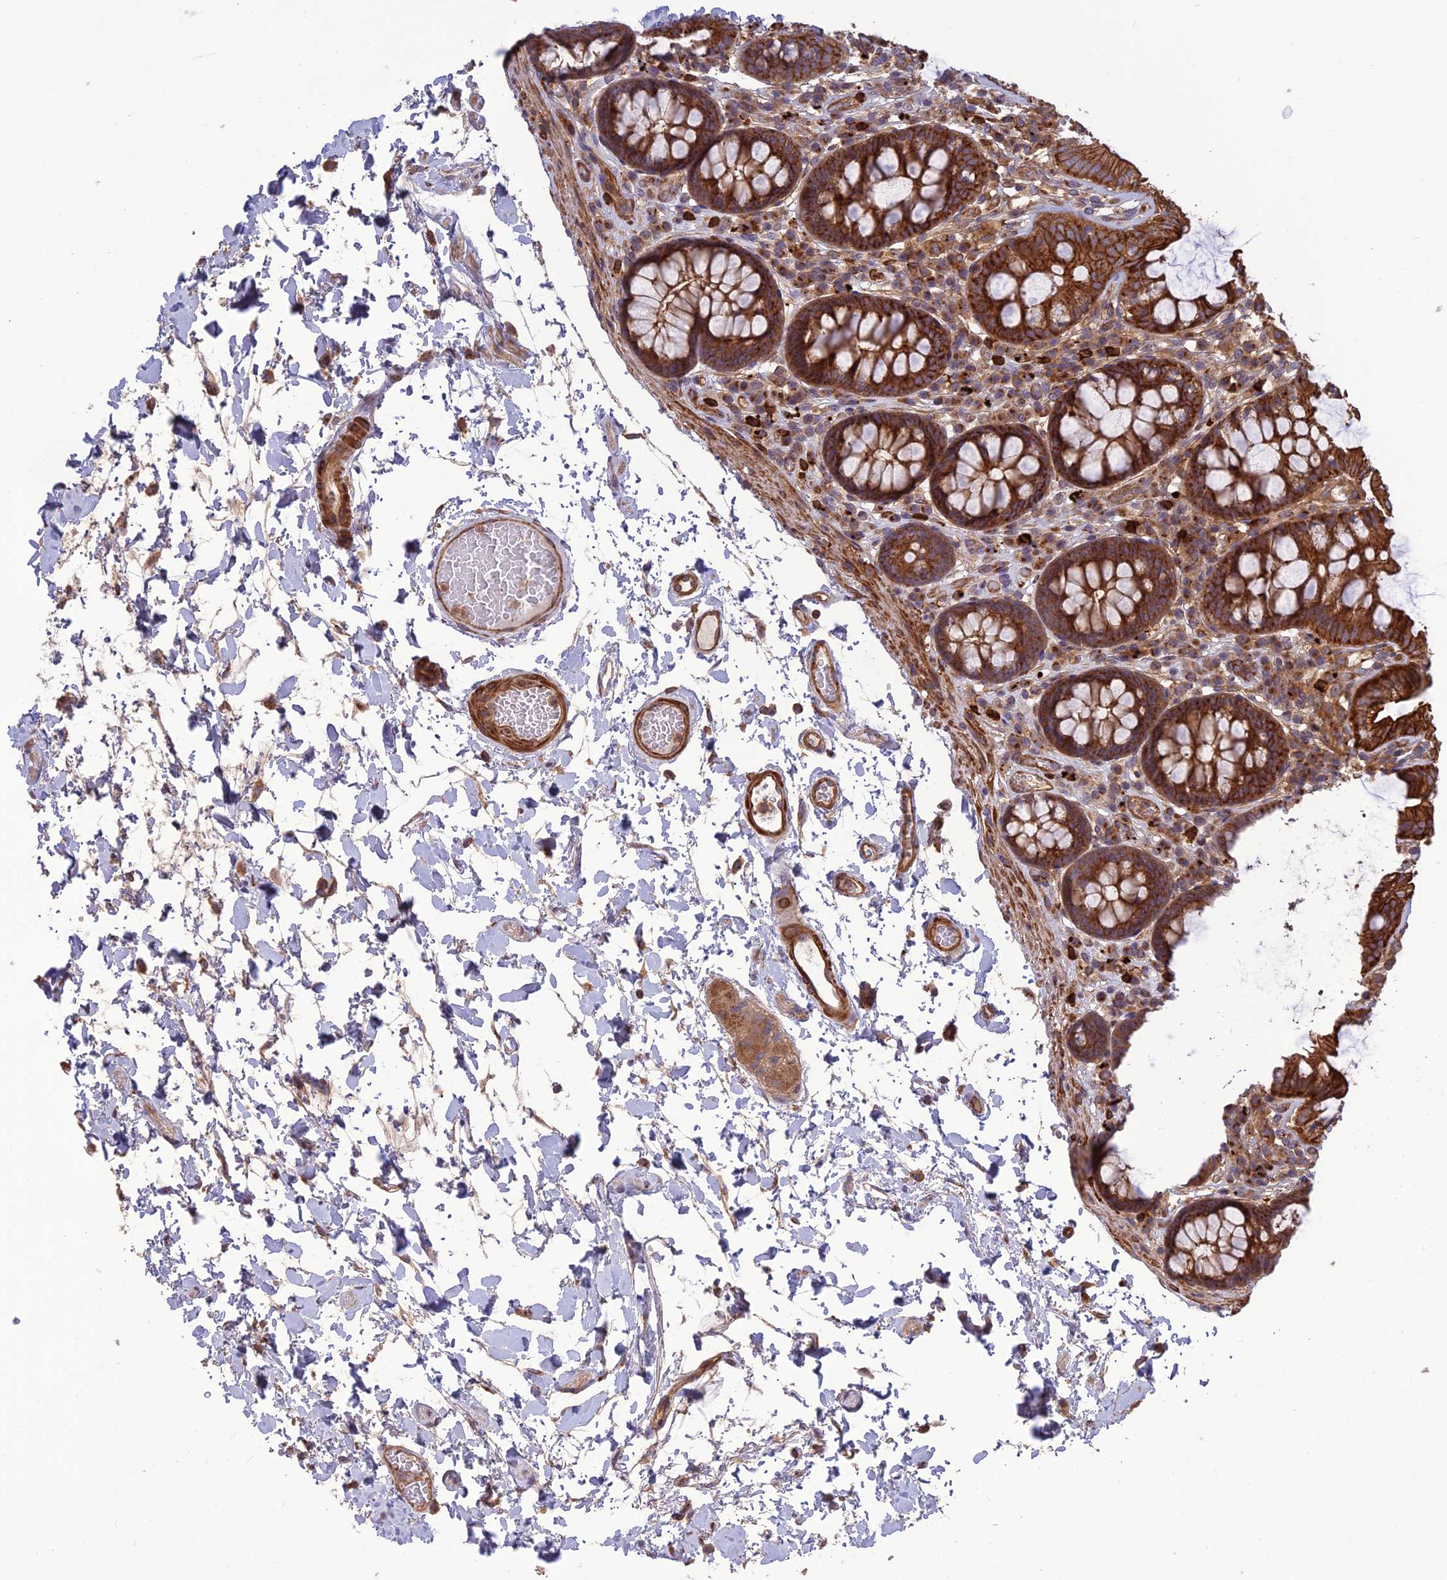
{"staining": {"intensity": "moderate", "quantity": ">75%", "location": "cytoplasmic/membranous"}, "tissue": "colon", "cell_type": "Endothelial cells", "image_type": "normal", "snomed": [{"axis": "morphology", "description": "Normal tissue, NOS"}, {"axis": "topography", "description": "Colon"}], "caption": "Immunohistochemical staining of unremarkable colon reveals medium levels of moderate cytoplasmic/membranous expression in approximately >75% of endothelial cells. Using DAB (brown) and hematoxylin (blue) stains, captured at high magnification using brightfield microscopy.", "gene": "TMEM131L", "patient": {"sex": "male", "age": 84}}